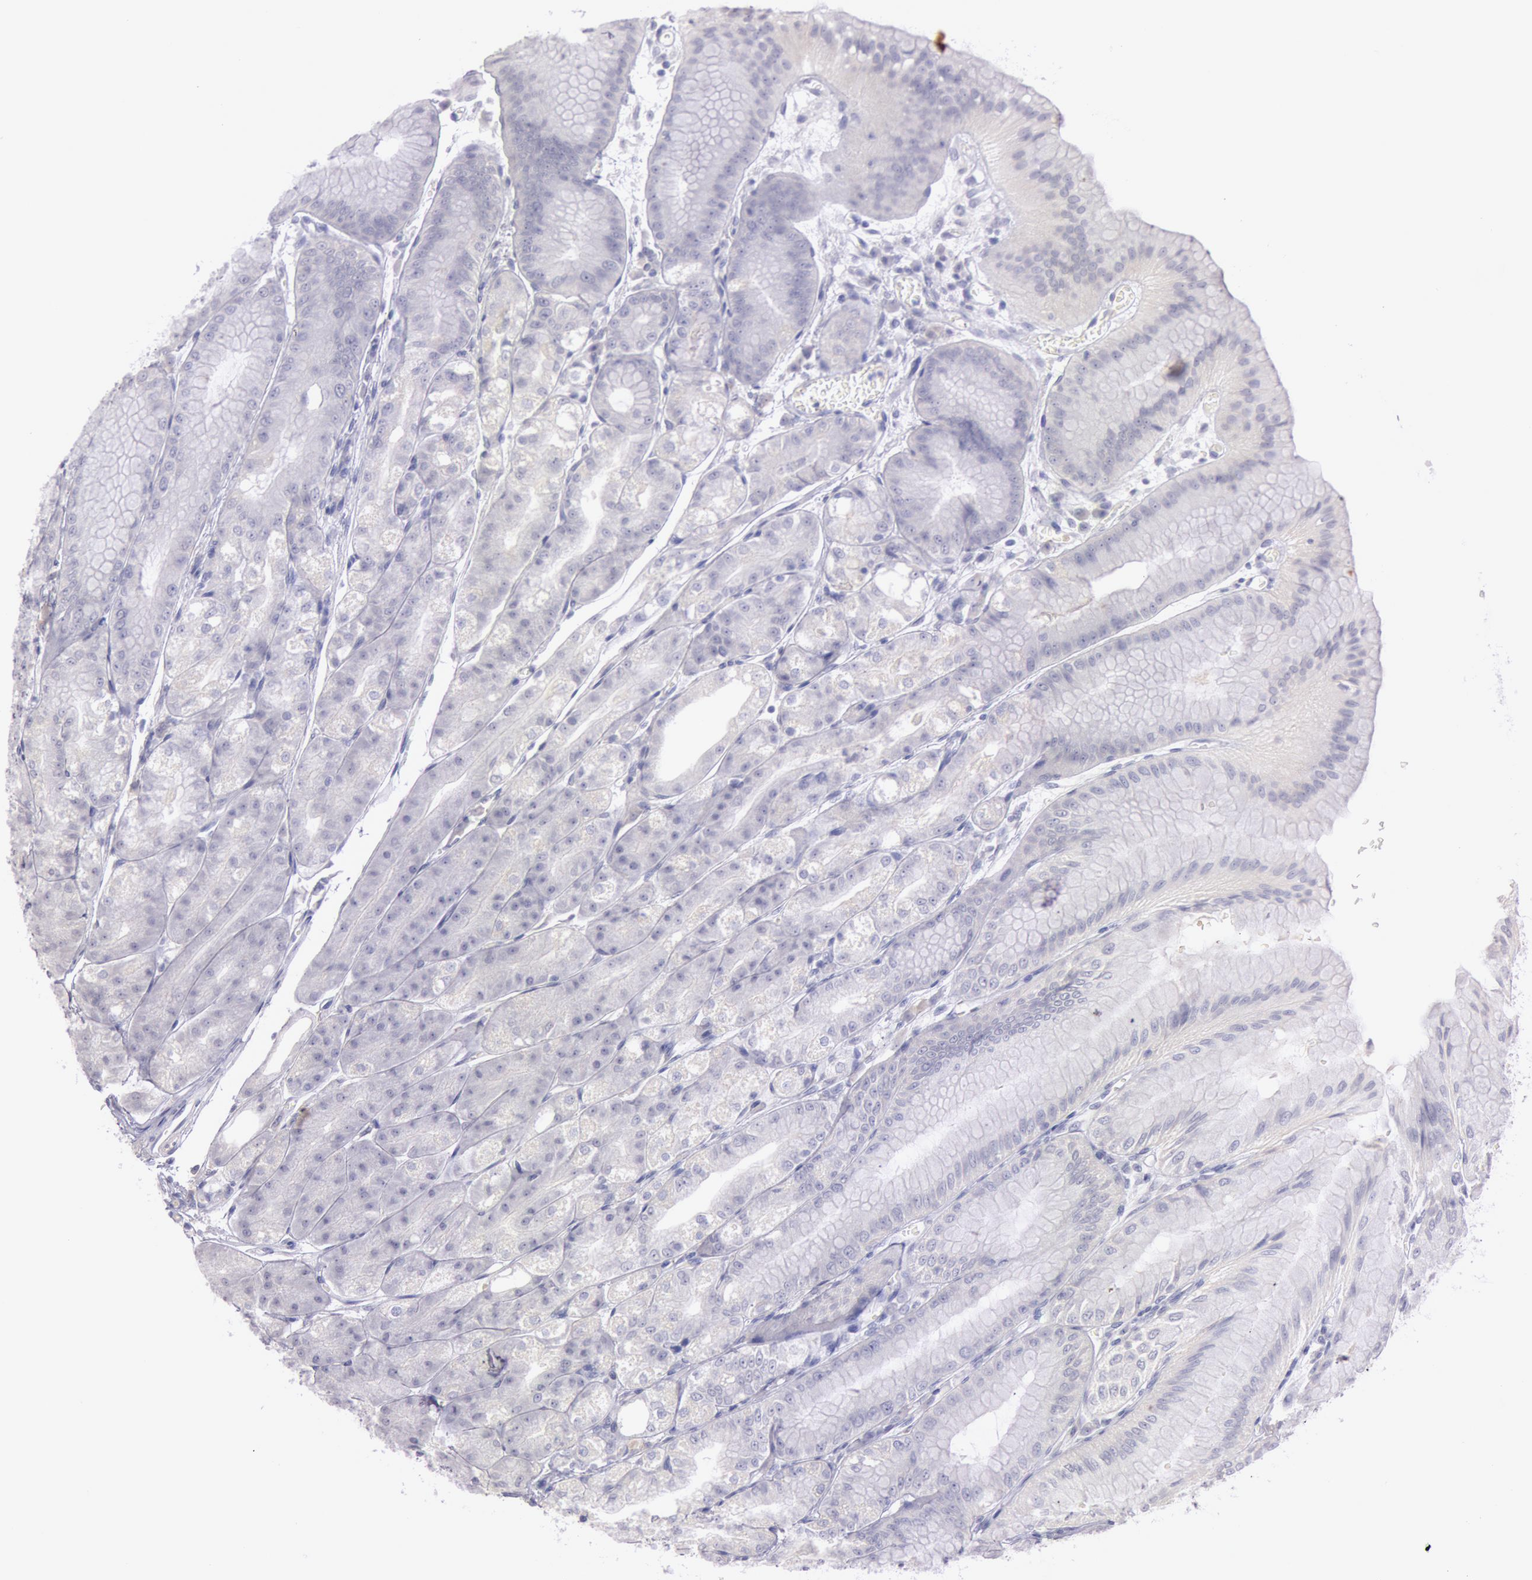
{"staining": {"intensity": "negative", "quantity": "none", "location": "none"}, "tissue": "stomach", "cell_type": "Glandular cells", "image_type": "normal", "snomed": [{"axis": "morphology", "description": "Normal tissue, NOS"}, {"axis": "topography", "description": "Stomach, lower"}], "caption": "The photomicrograph demonstrates no staining of glandular cells in benign stomach. The staining was performed using DAB to visualize the protein expression in brown, while the nuclei were stained in blue with hematoxylin (Magnification: 20x).", "gene": "EGFR", "patient": {"sex": "male", "age": 71}}